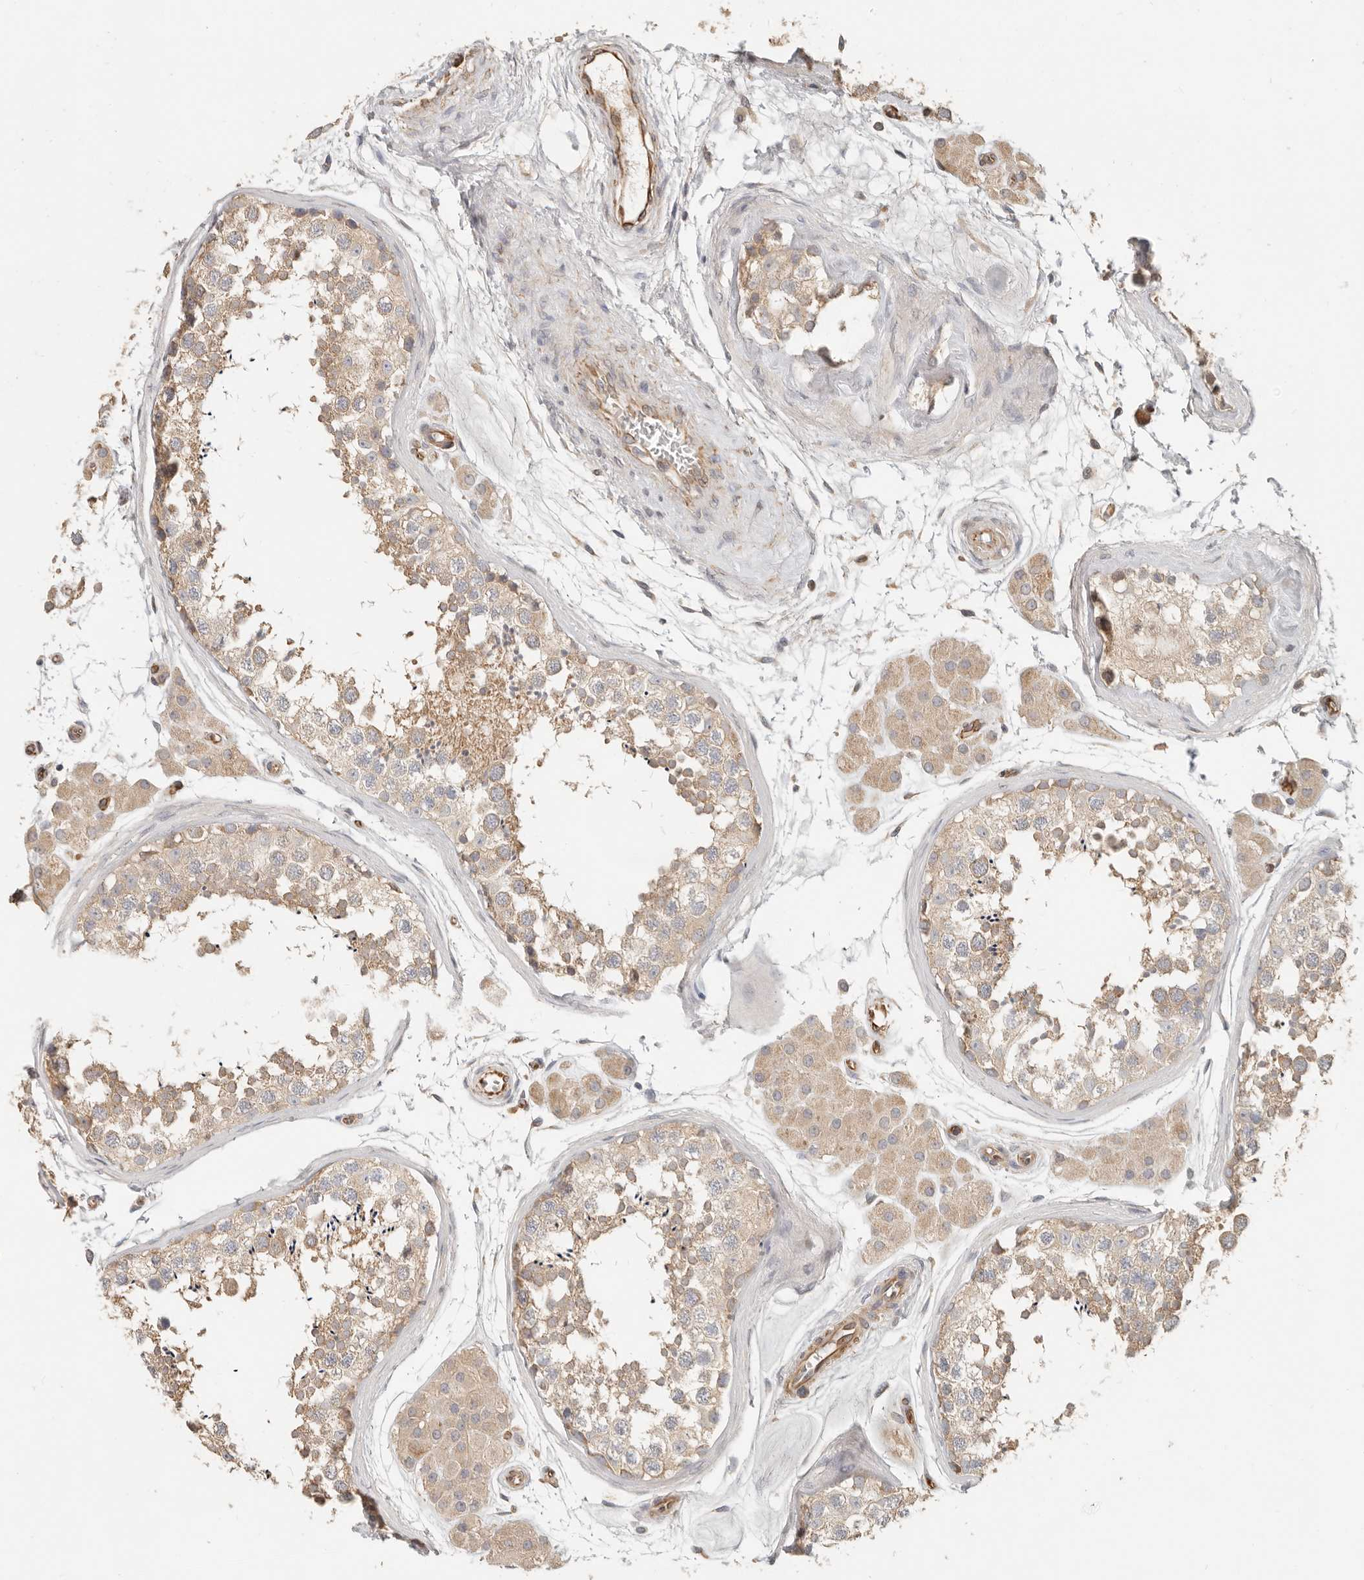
{"staining": {"intensity": "weak", "quantity": ">75%", "location": "cytoplasmic/membranous"}, "tissue": "testis", "cell_type": "Cells in seminiferous ducts", "image_type": "normal", "snomed": [{"axis": "morphology", "description": "Normal tissue, NOS"}, {"axis": "topography", "description": "Testis"}], "caption": "High-power microscopy captured an immunohistochemistry (IHC) image of normal testis, revealing weak cytoplasmic/membranous positivity in about >75% of cells in seminiferous ducts. Nuclei are stained in blue.", "gene": "SPRING1", "patient": {"sex": "male", "age": 56}}